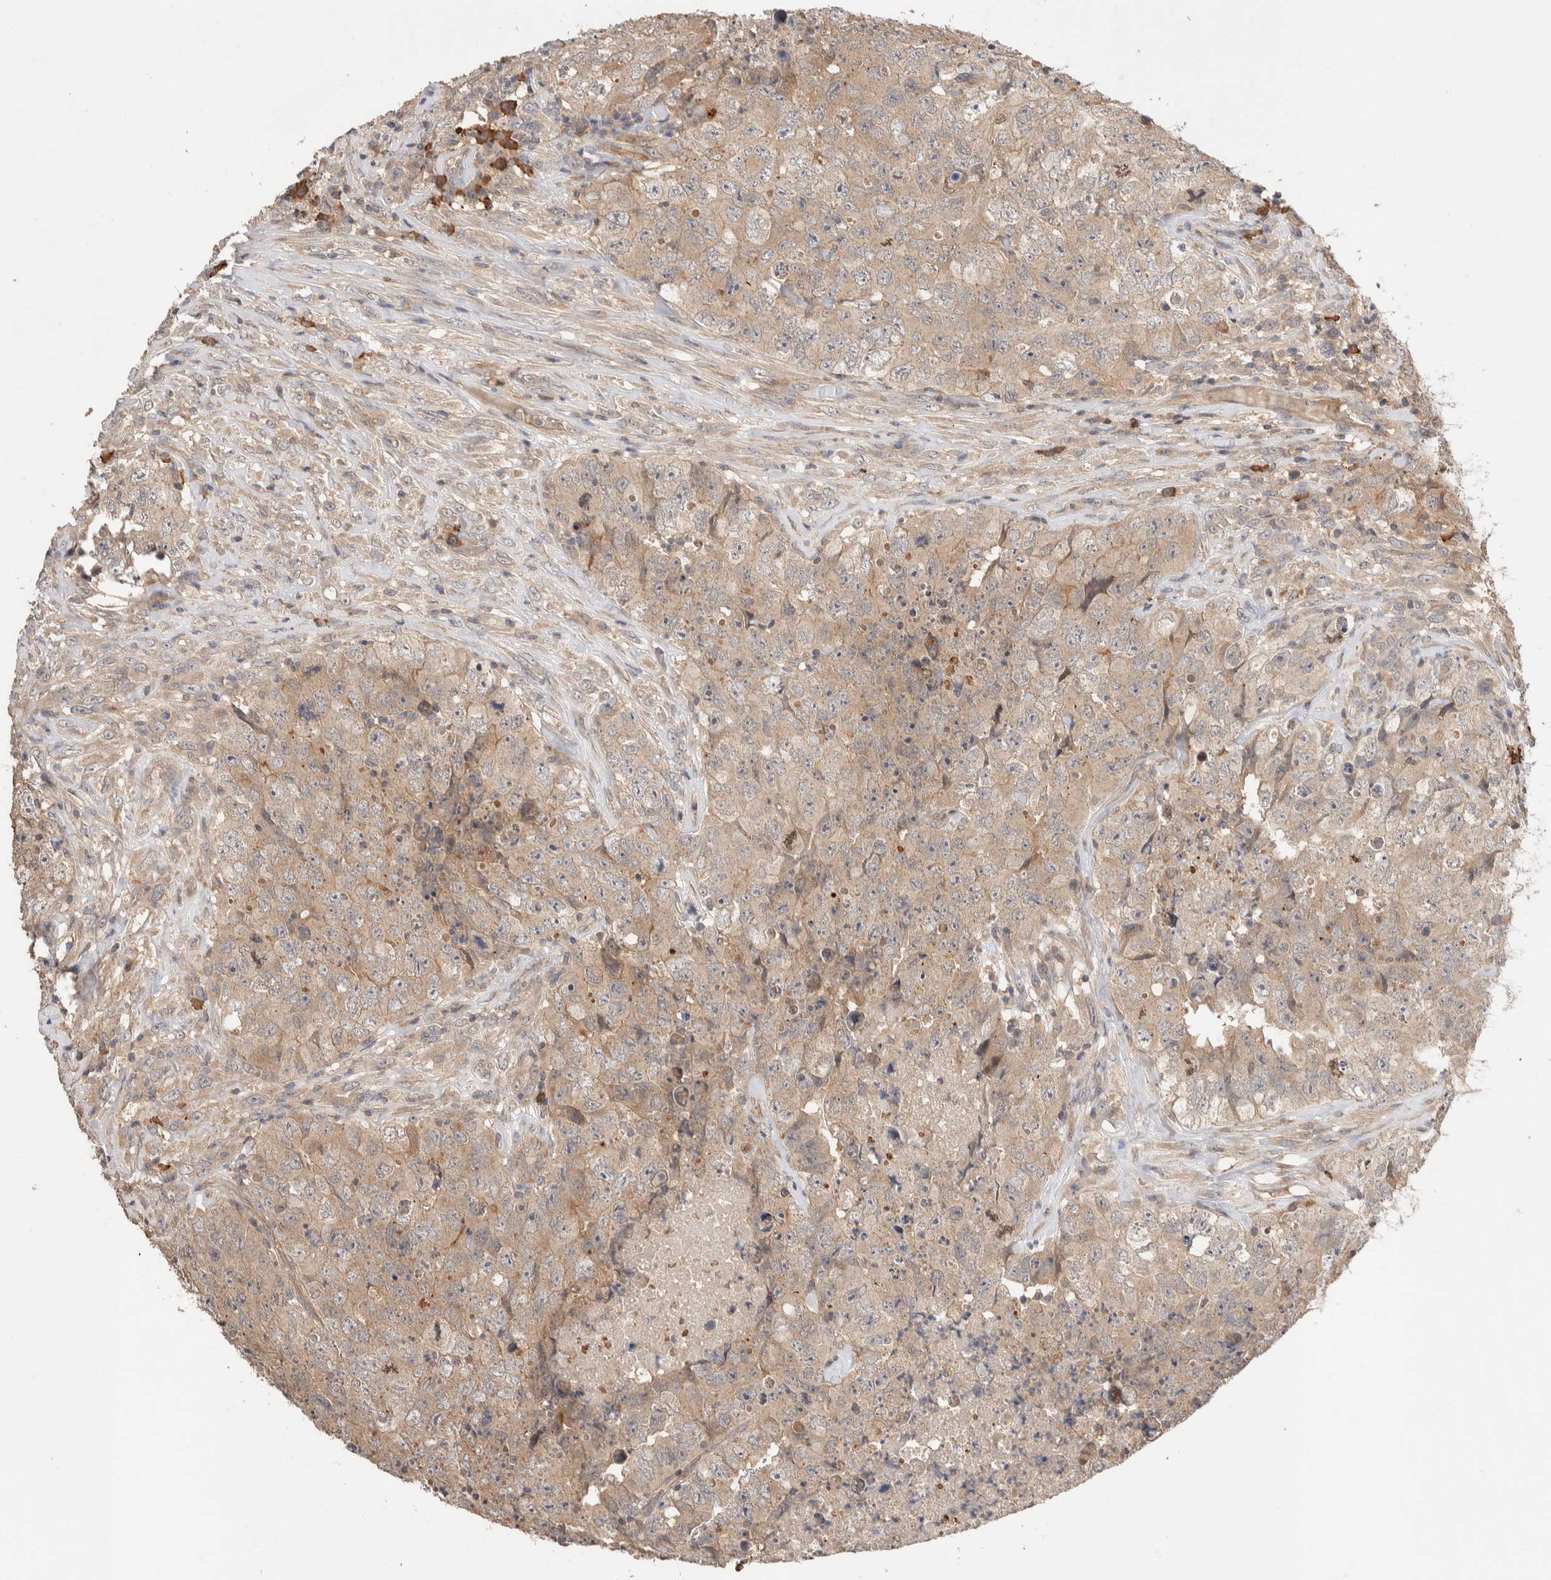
{"staining": {"intensity": "weak", "quantity": ">75%", "location": "cytoplasmic/membranous"}, "tissue": "testis cancer", "cell_type": "Tumor cells", "image_type": "cancer", "snomed": [{"axis": "morphology", "description": "Carcinoma, Embryonal, NOS"}, {"axis": "topography", "description": "Testis"}], "caption": "This micrograph demonstrates immunohistochemistry staining of human embryonal carcinoma (testis), with low weak cytoplasmic/membranous positivity in about >75% of tumor cells.", "gene": "WDR91", "patient": {"sex": "male", "age": 32}}